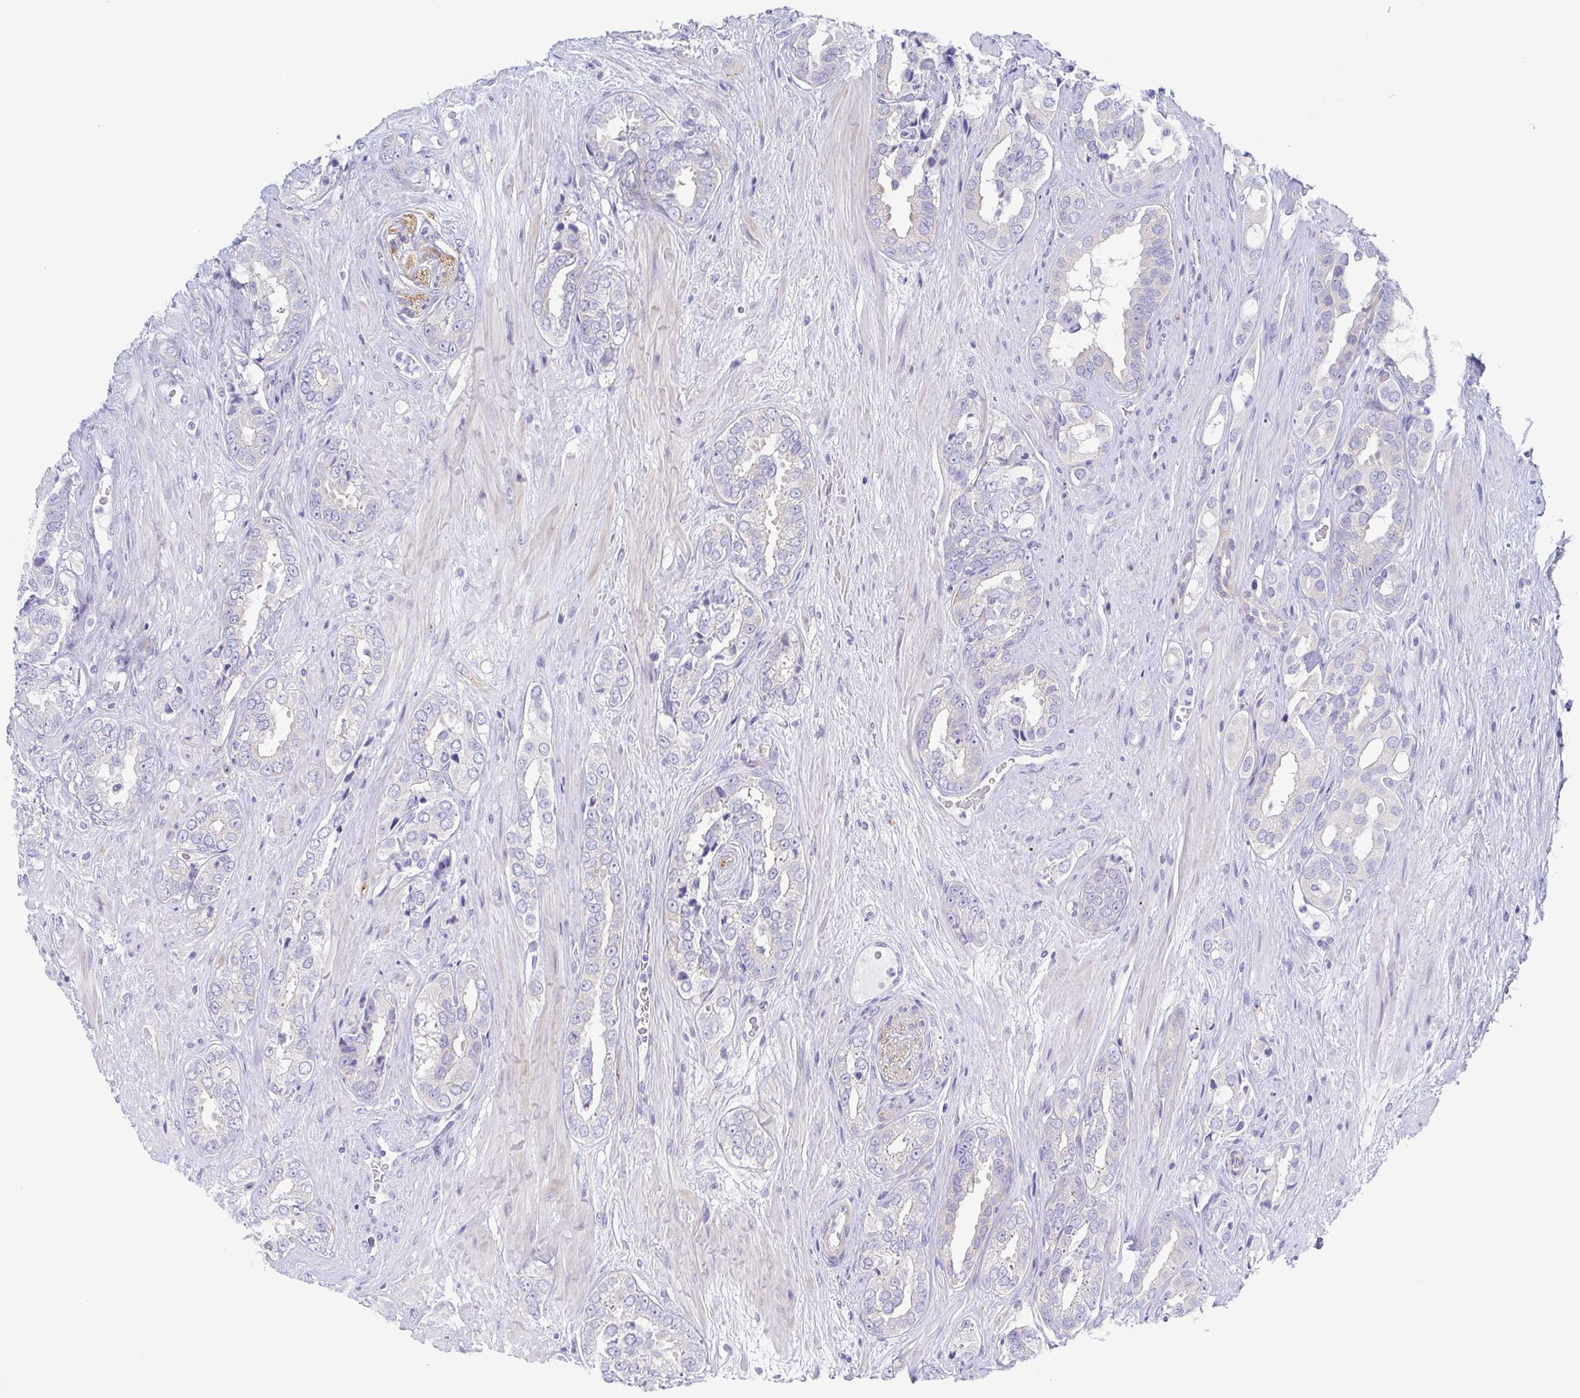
{"staining": {"intensity": "negative", "quantity": "none", "location": "none"}, "tissue": "prostate cancer", "cell_type": "Tumor cells", "image_type": "cancer", "snomed": [{"axis": "morphology", "description": "Adenocarcinoma, High grade"}, {"axis": "topography", "description": "Prostate"}], "caption": "Immunohistochemical staining of adenocarcinoma (high-grade) (prostate) shows no significant expression in tumor cells.", "gene": "DYNC1I1", "patient": {"sex": "male", "age": 71}}